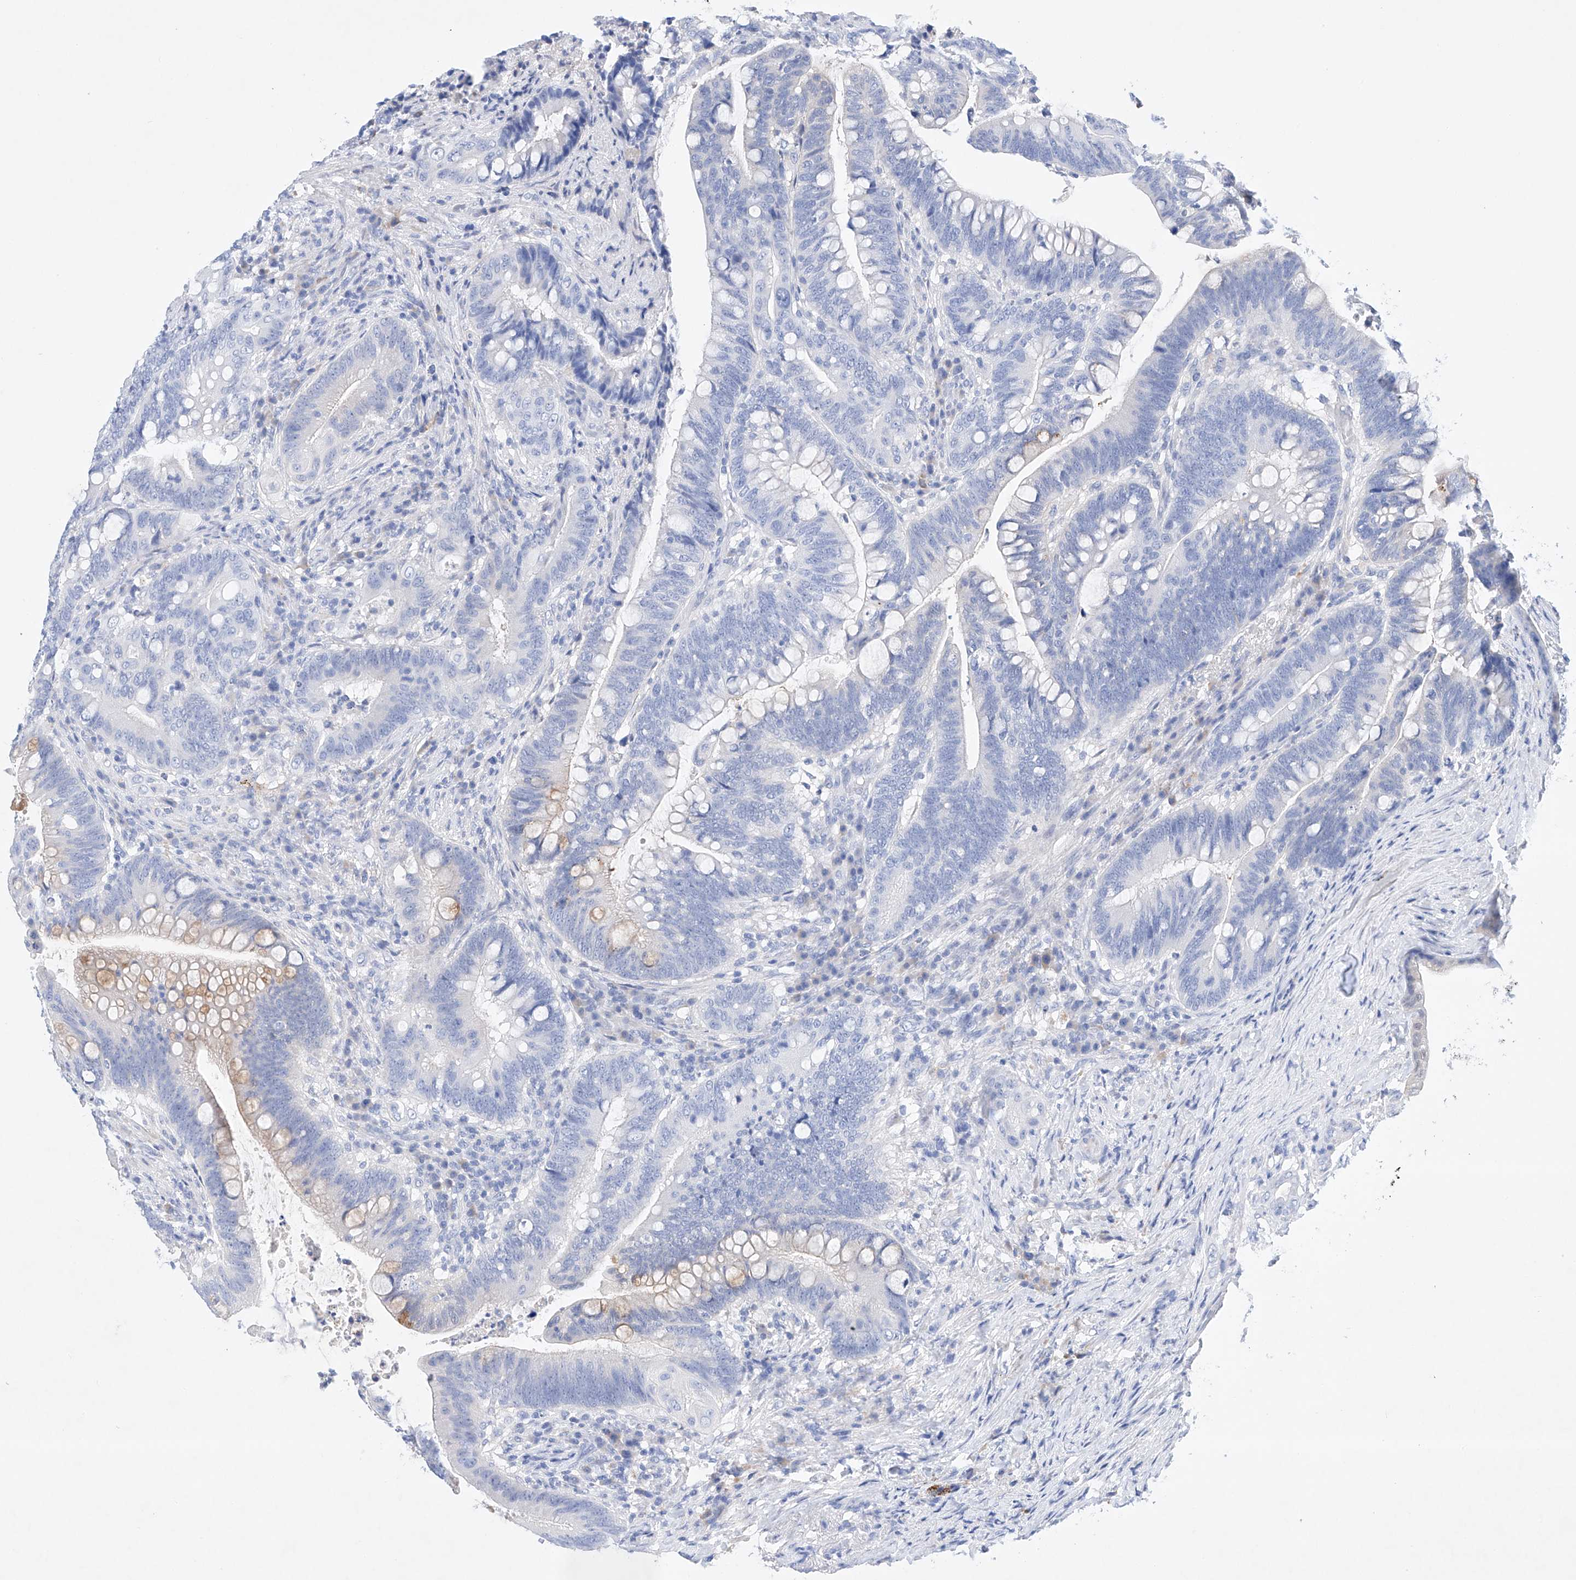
{"staining": {"intensity": "negative", "quantity": "none", "location": "none"}, "tissue": "colorectal cancer", "cell_type": "Tumor cells", "image_type": "cancer", "snomed": [{"axis": "morphology", "description": "Adenocarcinoma, NOS"}, {"axis": "topography", "description": "Colon"}], "caption": "An immunohistochemistry histopathology image of adenocarcinoma (colorectal) is shown. There is no staining in tumor cells of adenocarcinoma (colorectal). (DAB (3,3'-diaminobenzidine) immunohistochemistry (IHC), high magnification).", "gene": "LURAP1", "patient": {"sex": "female", "age": 66}}